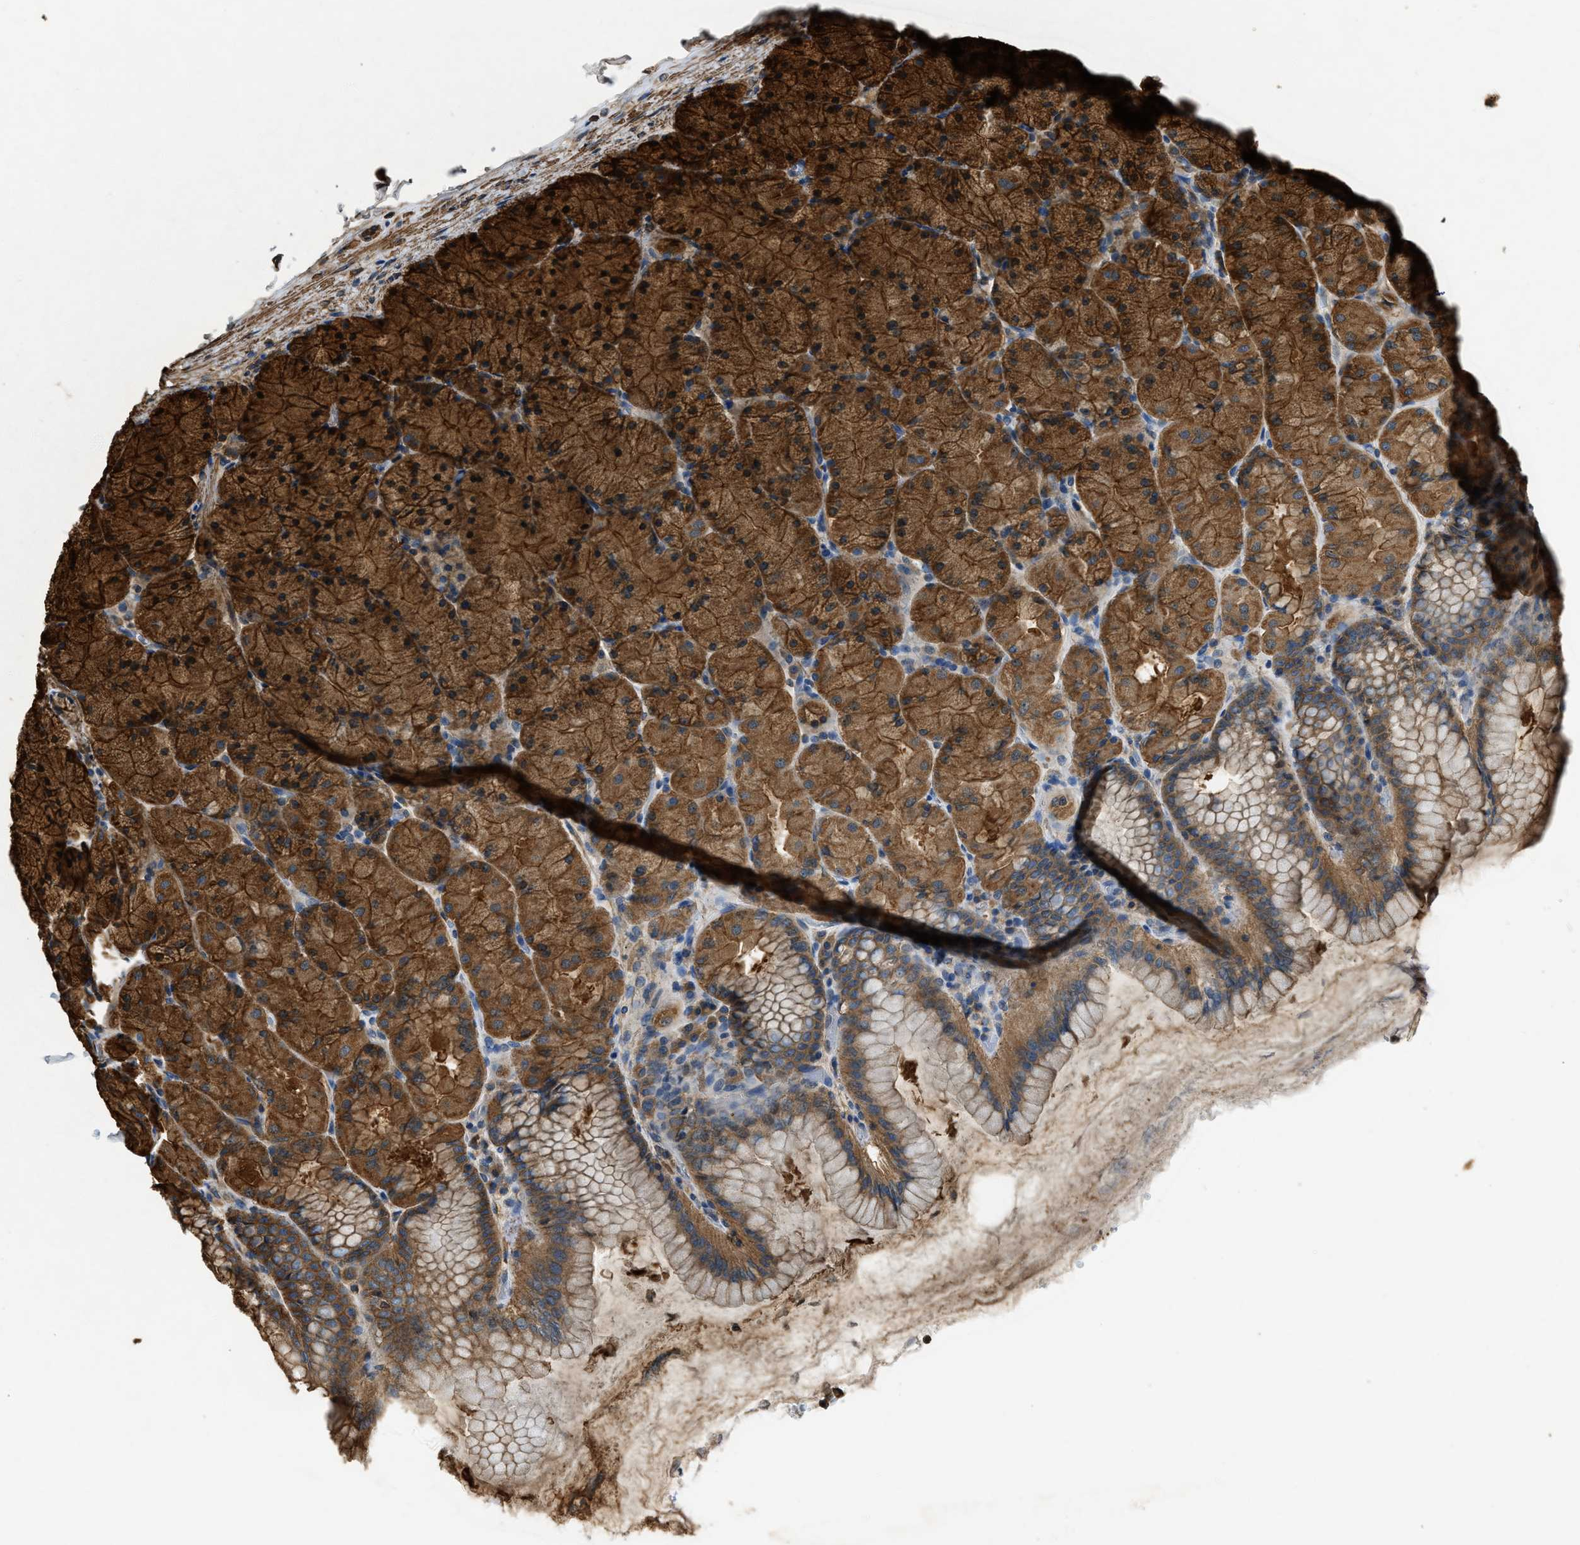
{"staining": {"intensity": "strong", "quantity": ">75%", "location": "cytoplasmic/membranous"}, "tissue": "stomach", "cell_type": "Glandular cells", "image_type": "normal", "snomed": [{"axis": "morphology", "description": "Normal tissue, NOS"}, {"axis": "topography", "description": "Stomach, upper"}], "caption": "Protein expression analysis of unremarkable human stomach reveals strong cytoplasmic/membranous expression in approximately >75% of glandular cells.", "gene": "YARS1", "patient": {"sex": "female", "age": 56}}